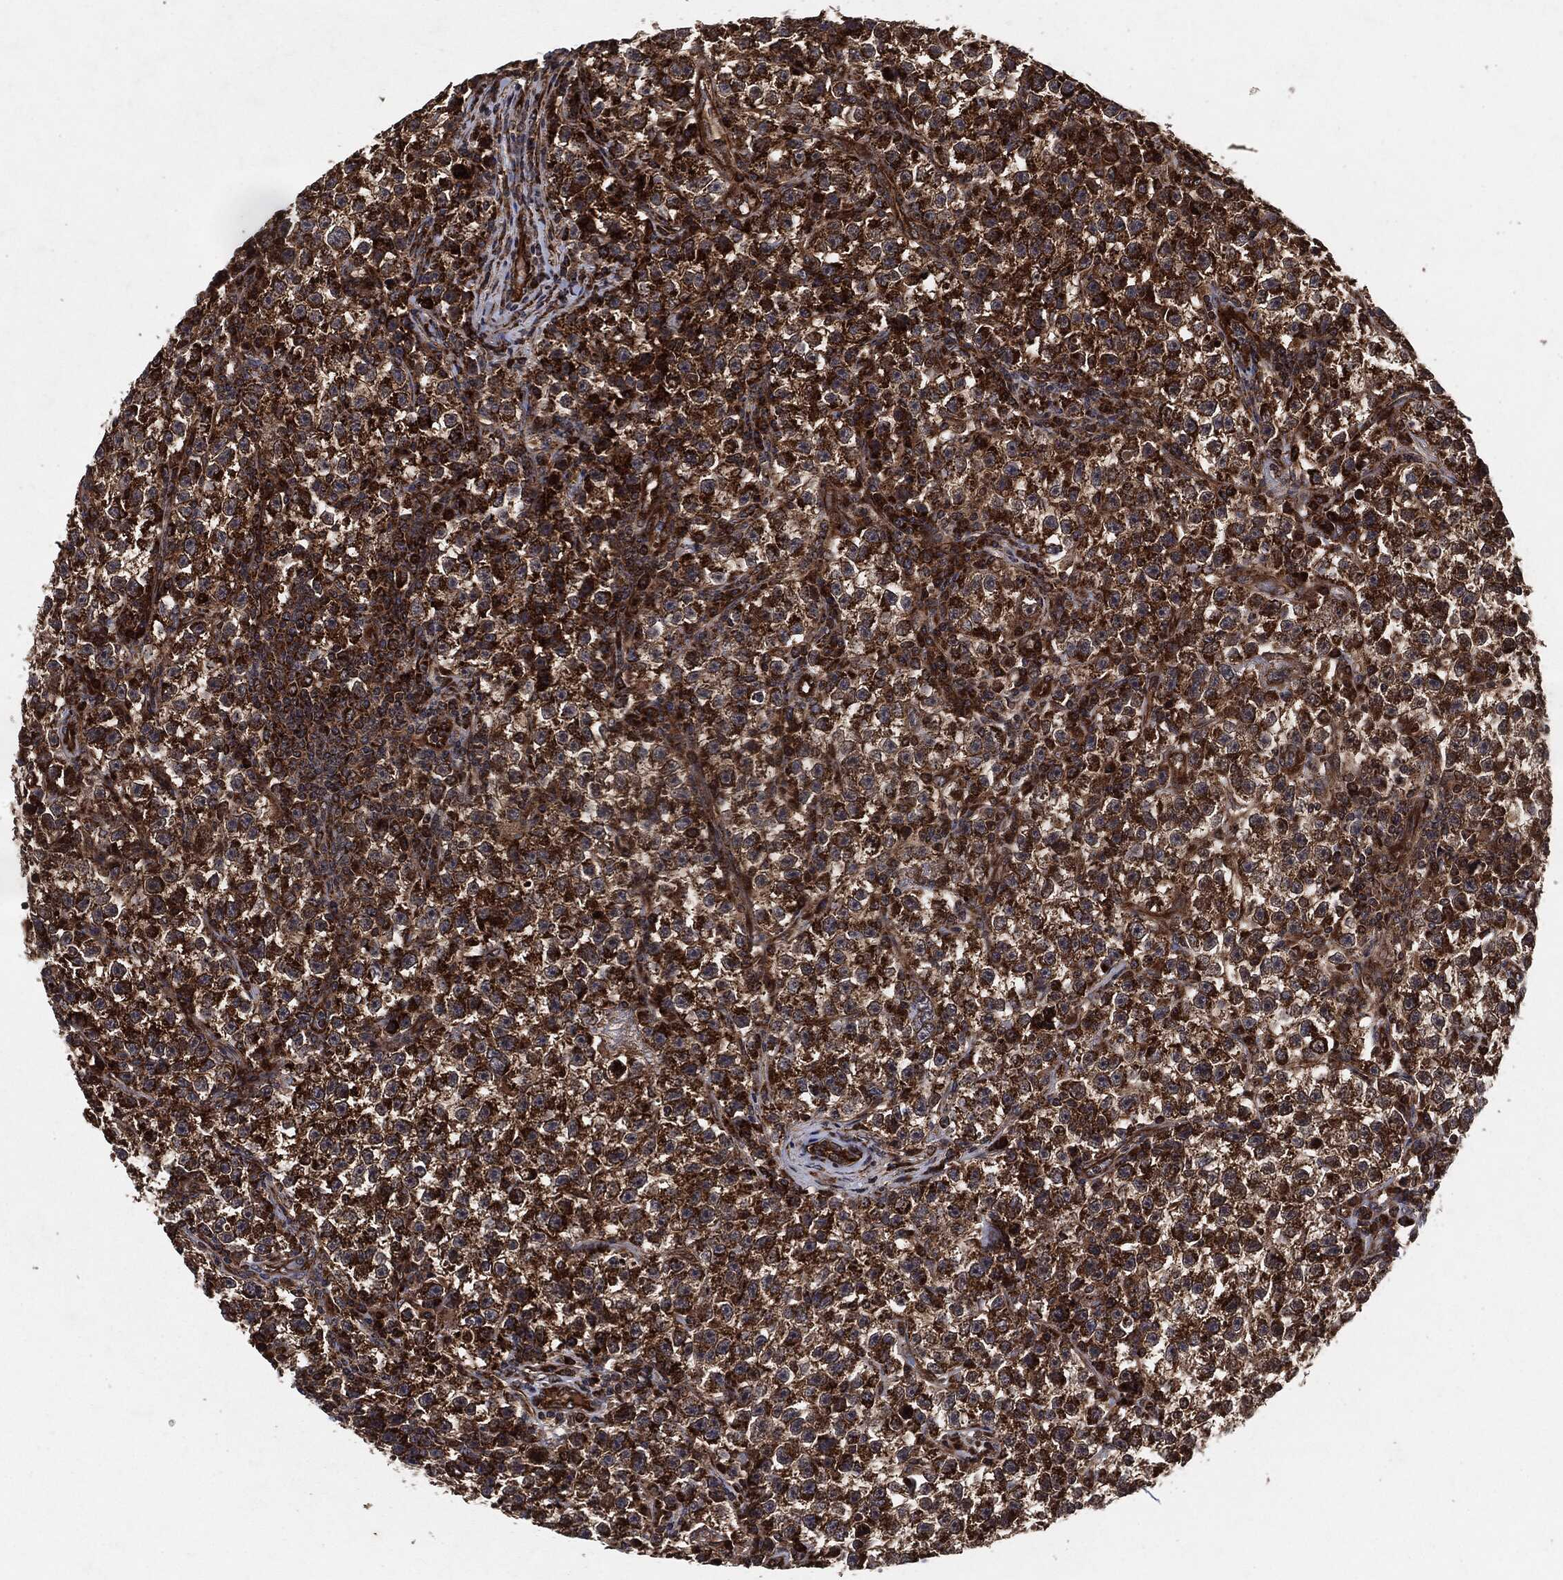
{"staining": {"intensity": "strong", "quantity": ">75%", "location": "cytoplasmic/membranous"}, "tissue": "testis cancer", "cell_type": "Tumor cells", "image_type": "cancer", "snomed": [{"axis": "morphology", "description": "Seminoma, NOS"}, {"axis": "topography", "description": "Testis"}], "caption": "A photomicrograph showing strong cytoplasmic/membranous positivity in approximately >75% of tumor cells in testis seminoma, as visualized by brown immunohistochemical staining.", "gene": "BCAR1", "patient": {"sex": "male", "age": 22}}